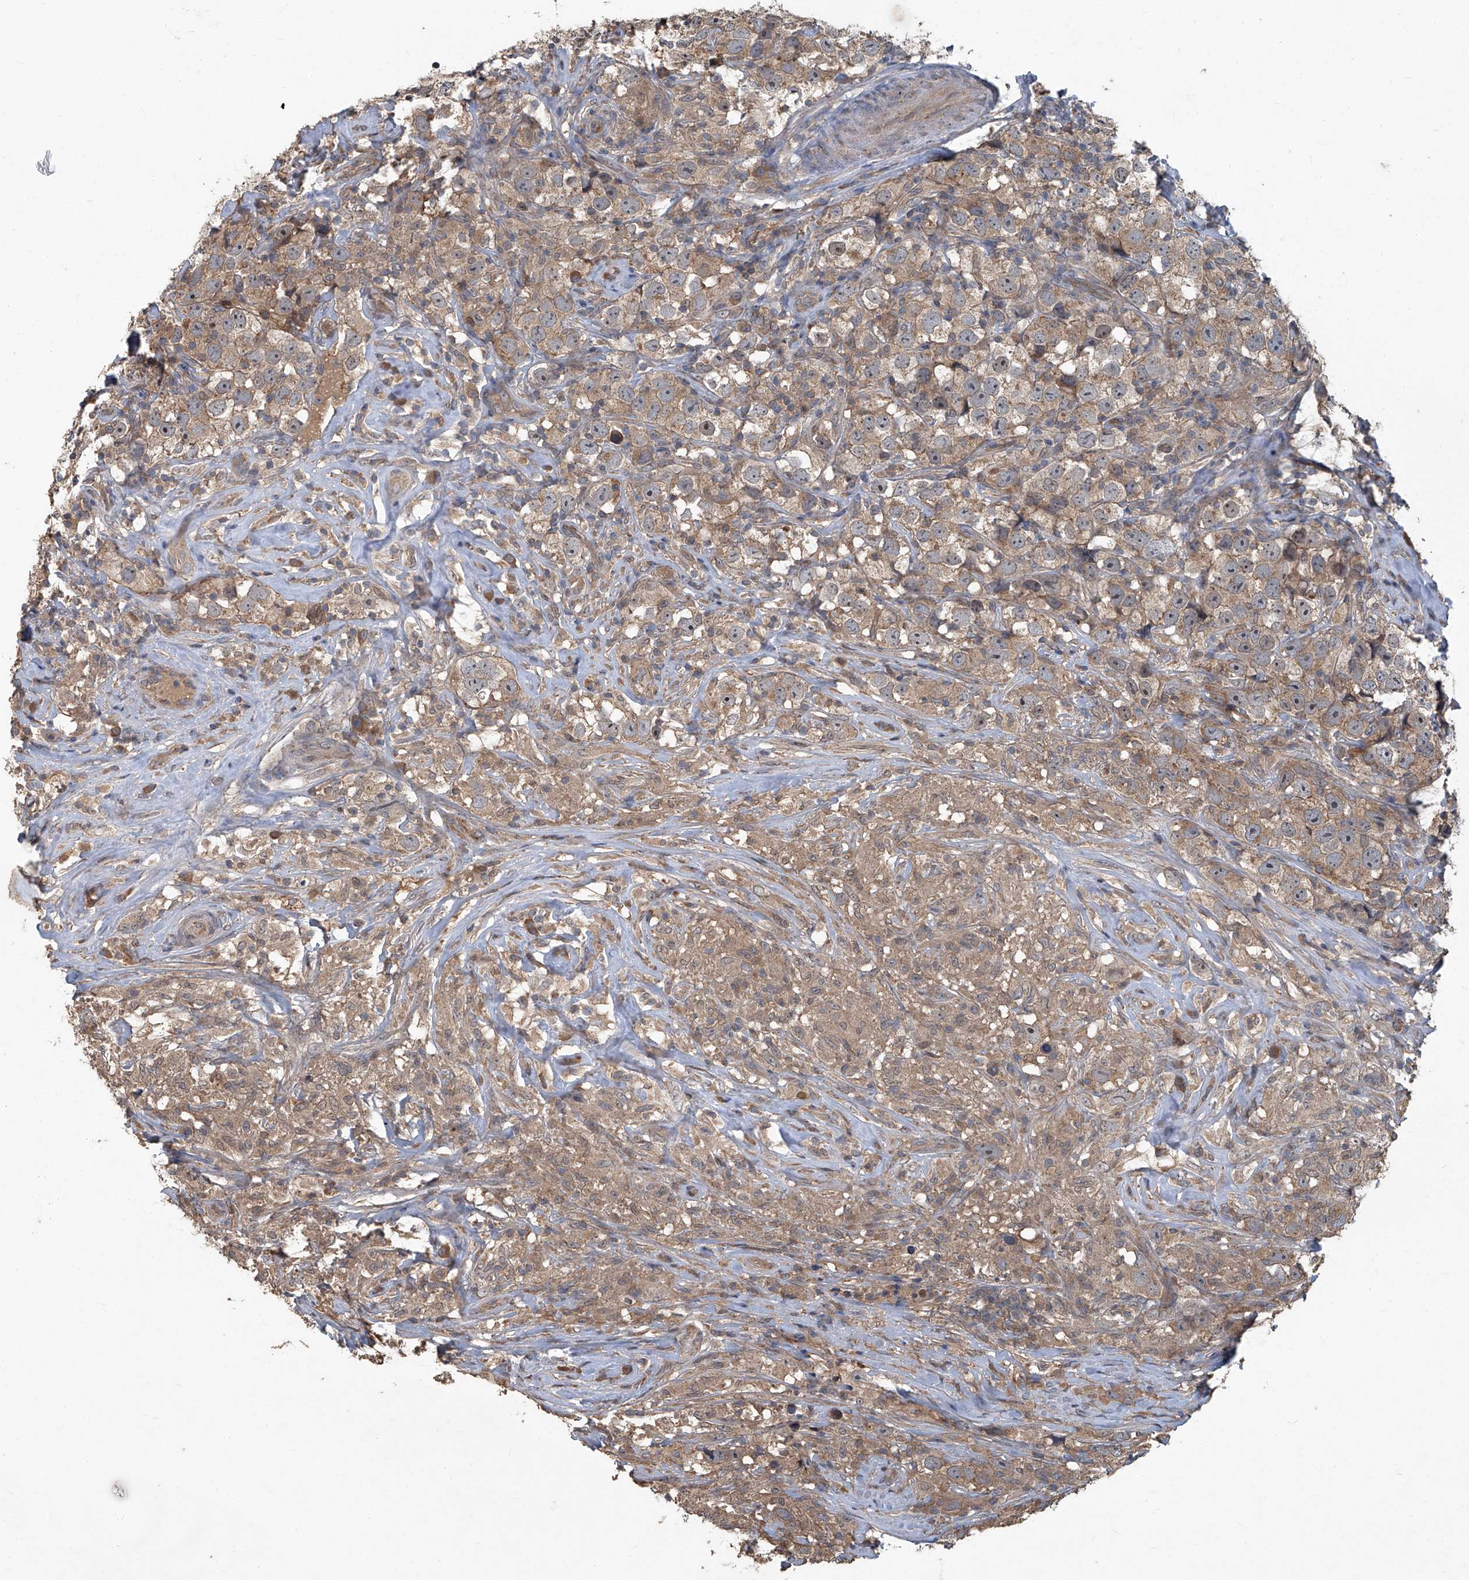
{"staining": {"intensity": "weak", "quantity": ">75%", "location": "cytoplasmic/membranous"}, "tissue": "testis cancer", "cell_type": "Tumor cells", "image_type": "cancer", "snomed": [{"axis": "morphology", "description": "Seminoma, NOS"}, {"axis": "topography", "description": "Testis"}], "caption": "DAB (3,3'-diaminobenzidine) immunohistochemical staining of human seminoma (testis) reveals weak cytoplasmic/membranous protein expression in approximately >75% of tumor cells.", "gene": "ANKRD34A", "patient": {"sex": "male", "age": 49}}